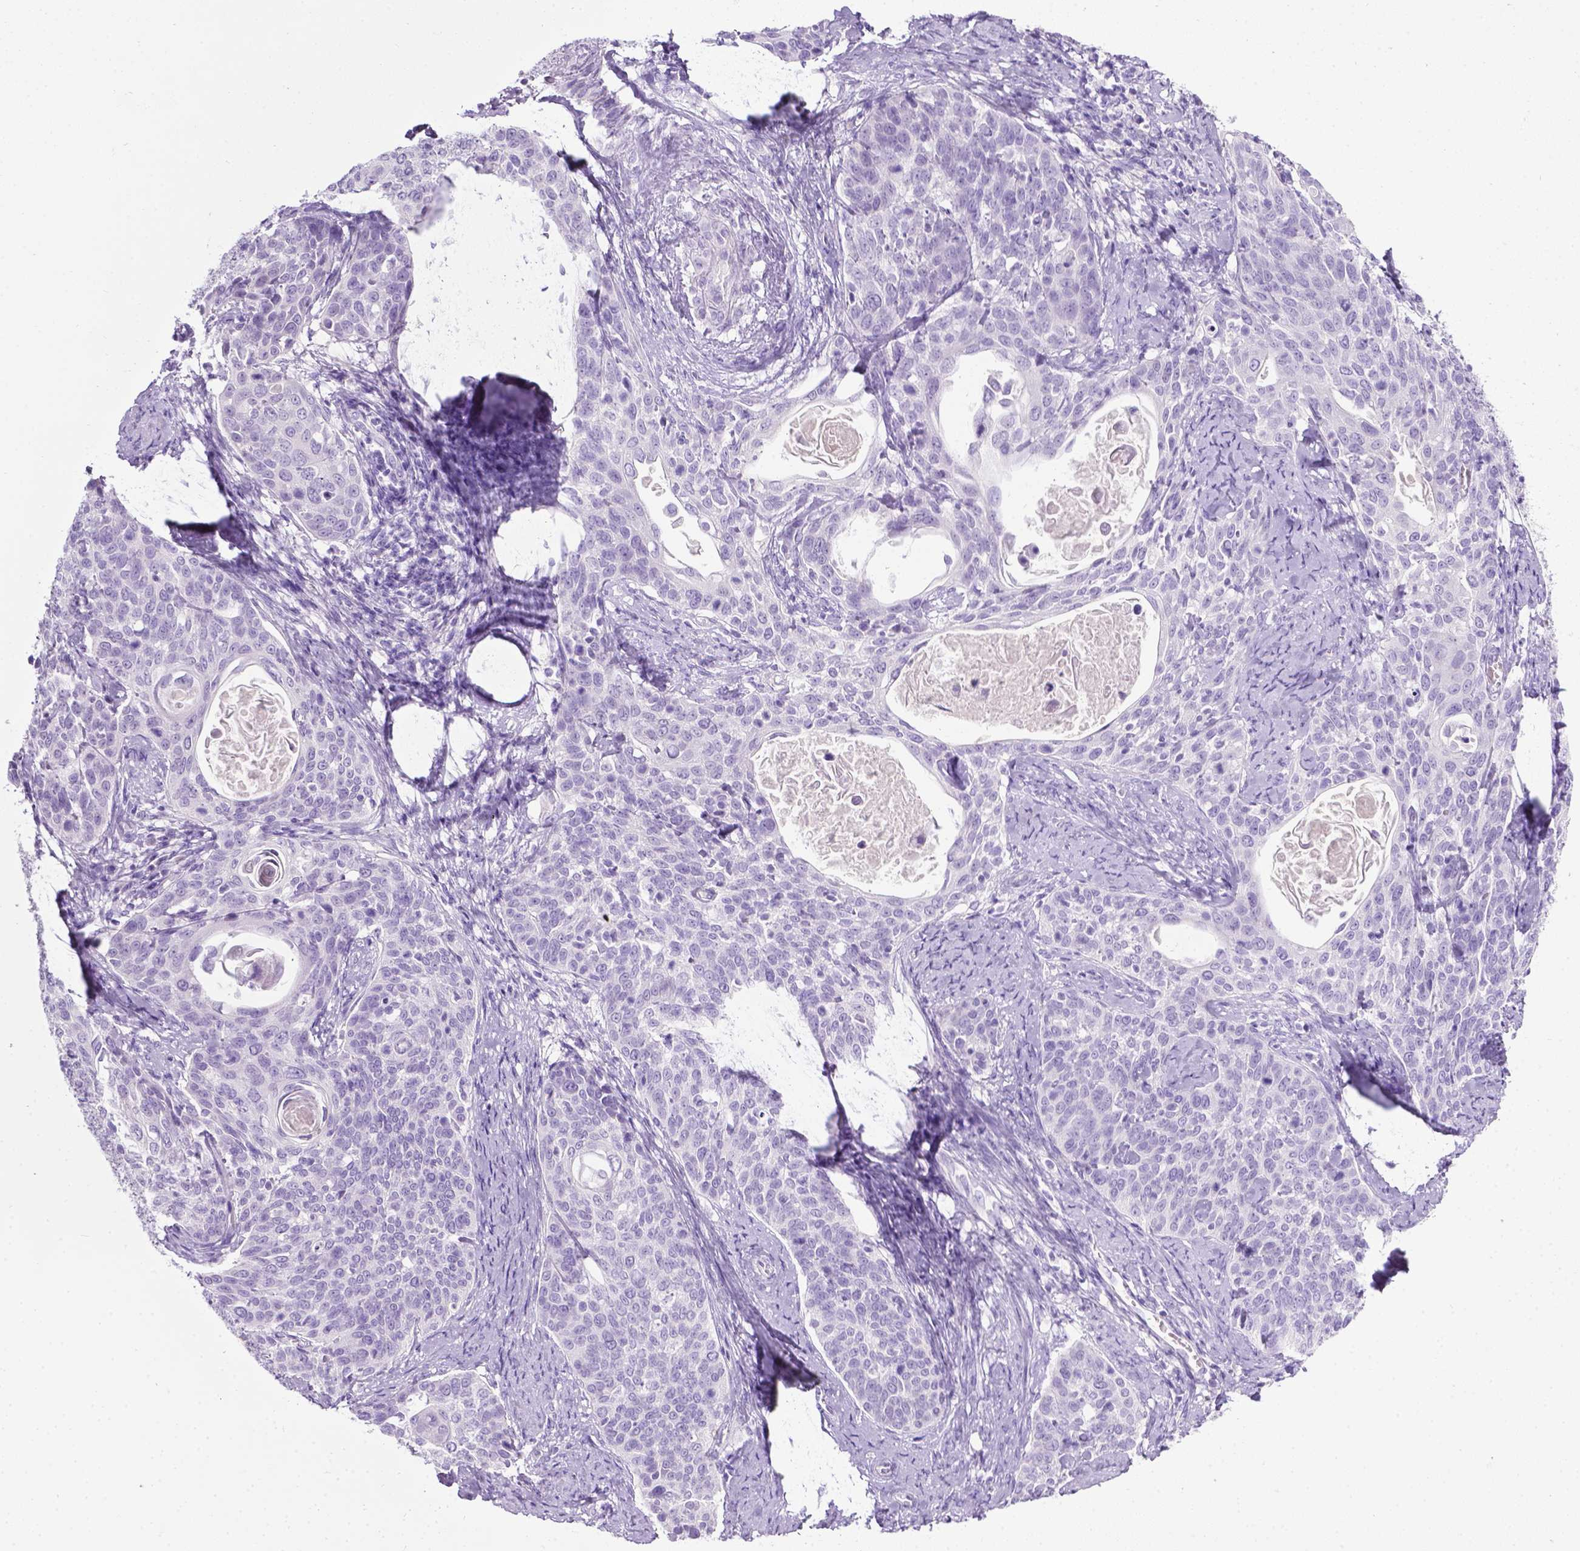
{"staining": {"intensity": "negative", "quantity": "none", "location": "none"}, "tissue": "cervical cancer", "cell_type": "Tumor cells", "image_type": "cancer", "snomed": [{"axis": "morphology", "description": "Squamous cell carcinoma, NOS"}, {"axis": "topography", "description": "Cervix"}], "caption": "A high-resolution micrograph shows immunohistochemistry staining of cervical squamous cell carcinoma, which demonstrates no significant staining in tumor cells.", "gene": "LELP1", "patient": {"sex": "female", "age": 69}}